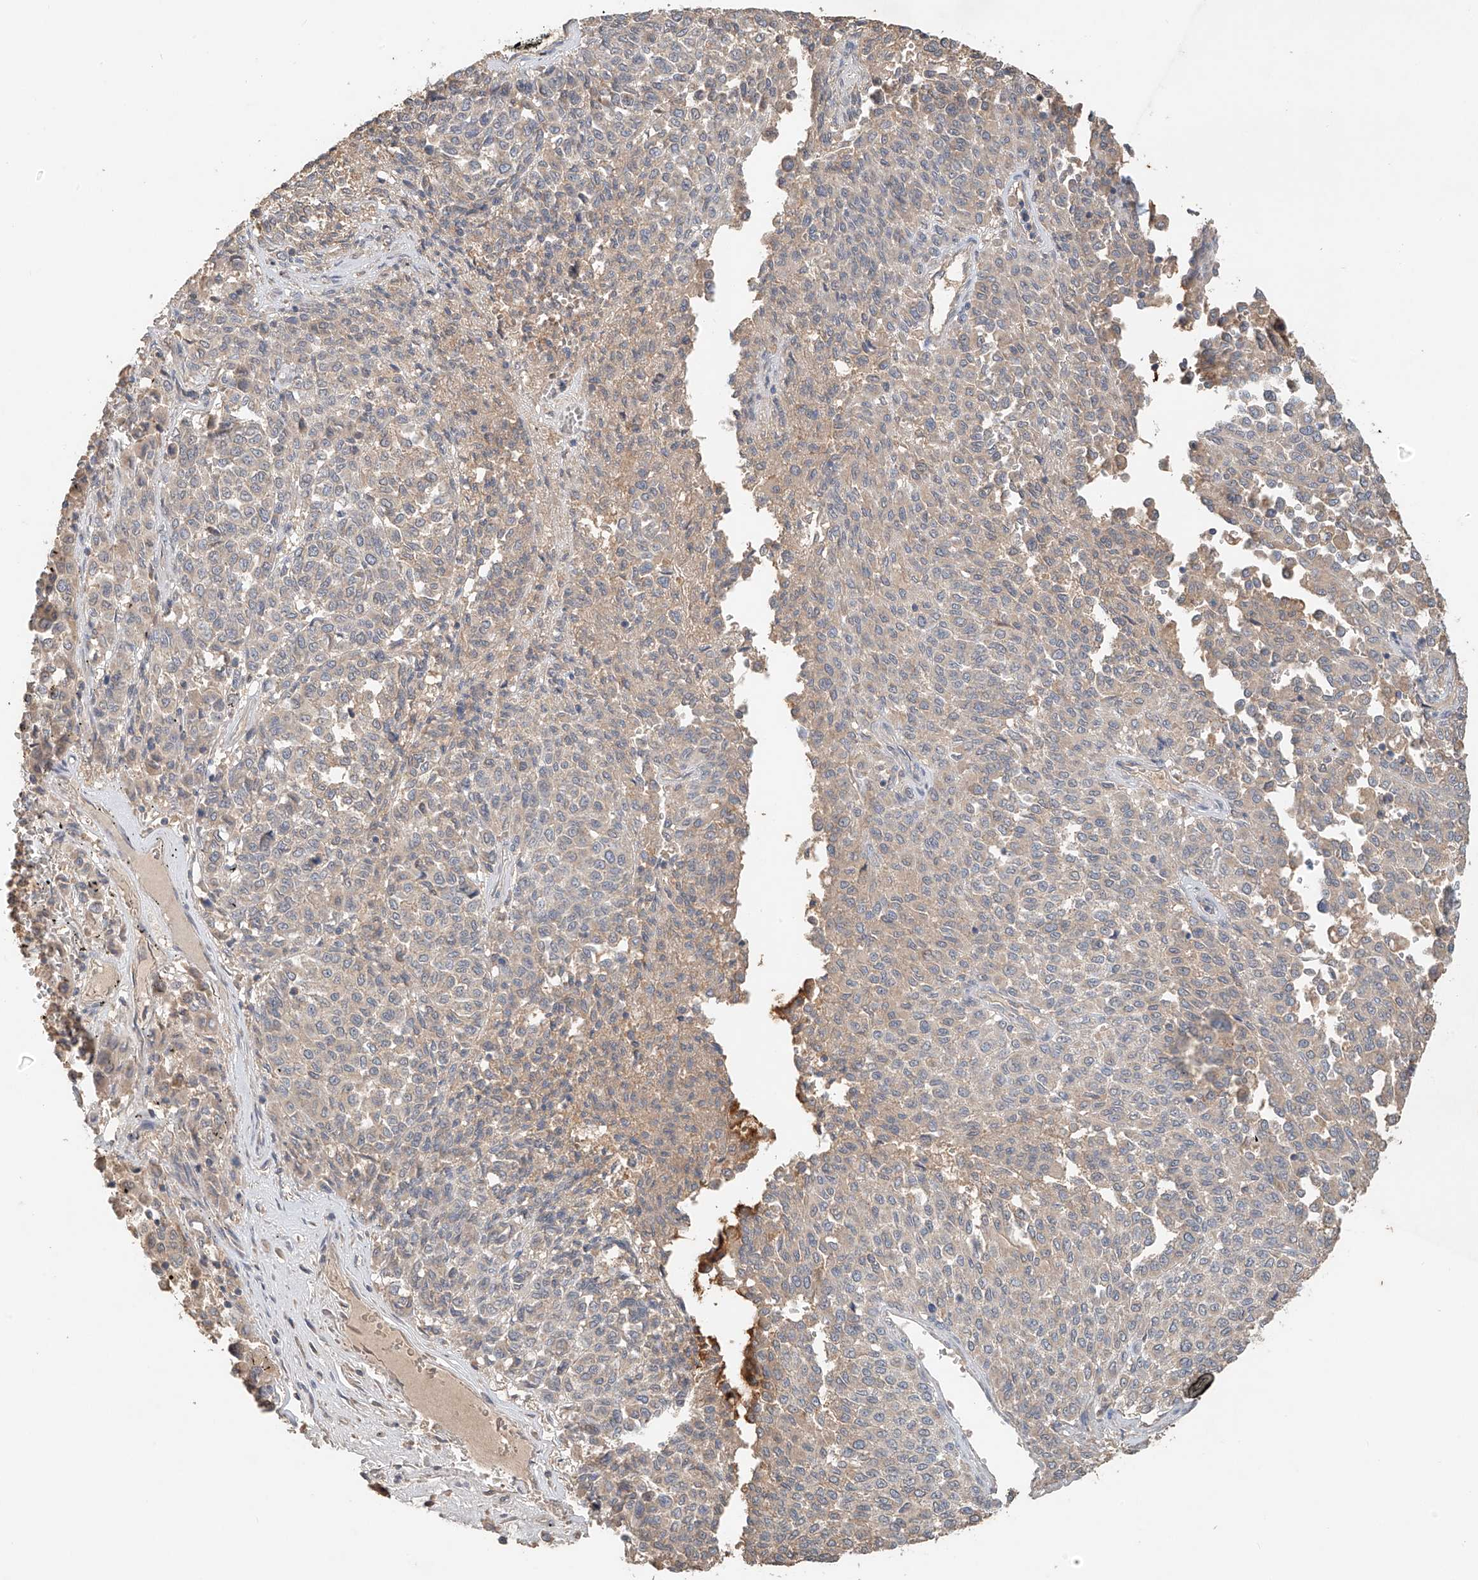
{"staining": {"intensity": "weak", "quantity": "<25%", "location": "cytoplasmic/membranous"}, "tissue": "melanoma", "cell_type": "Tumor cells", "image_type": "cancer", "snomed": [{"axis": "morphology", "description": "Malignant melanoma, Metastatic site"}, {"axis": "topography", "description": "Pancreas"}], "caption": "Melanoma stained for a protein using immunohistochemistry demonstrates no expression tumor cells.", "gene": "GNB1L", "patient": {"sex": "female", "age": 30}}